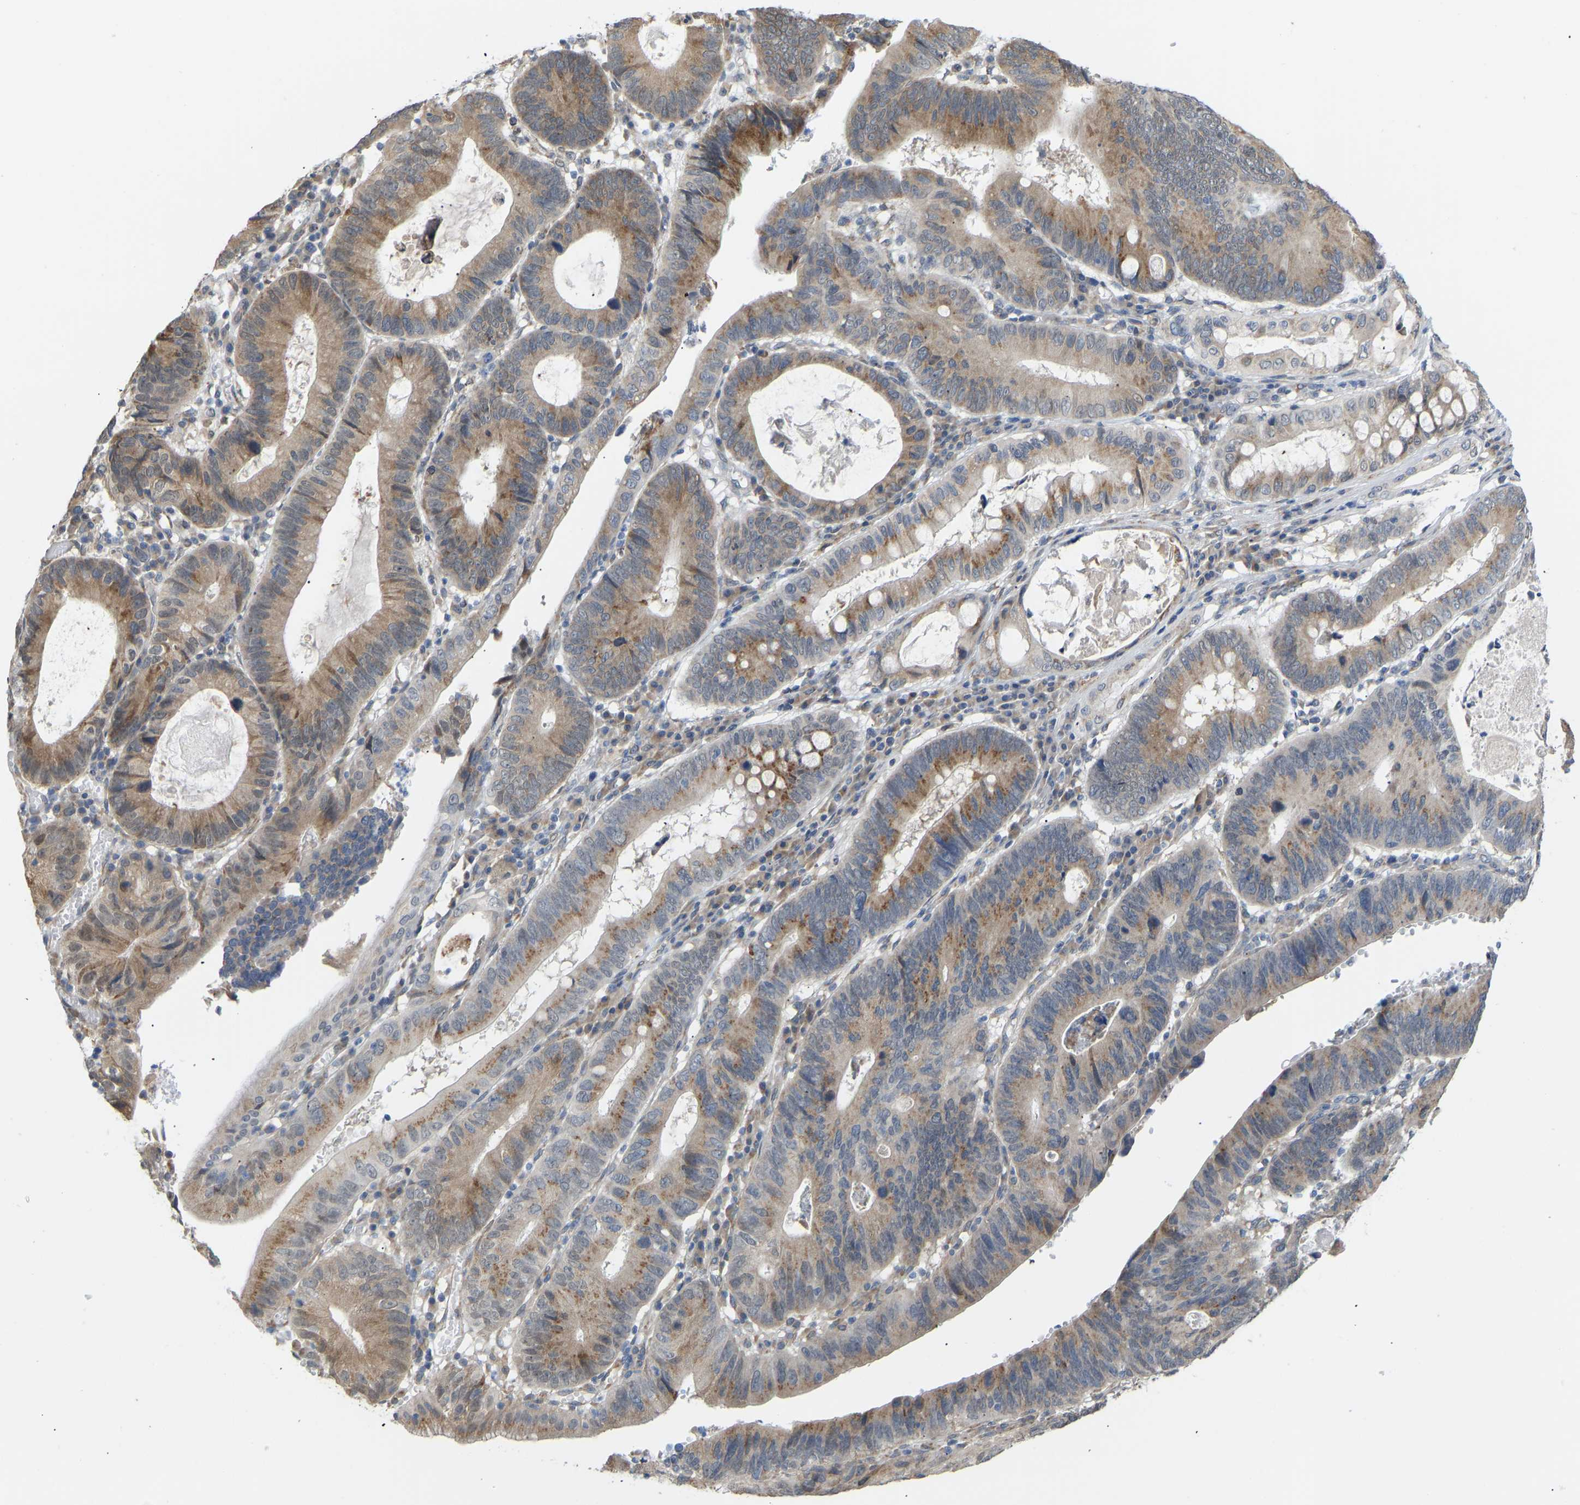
{"staining": {"intensity": "moderate", "quantity": ">75%", "location": "cytoplasmic/membranous"}, "tissue": "stomach cancer", "cell_type": "Tumor cells", "image_type": "cancer", "snomed": [{"axis": "morphology", "description": "Adenocarcinoma, NOS"}, {"axis": "topography", "description": "Stomach"}], "caption": "DAB (3,3'-diaminobenzidine) immunohistochemical staining of human stomach cancer (adenocarcinoma) displays moderate cytoplasmic/membranous protein expression in approximately >75% of tumor cells.", "gene": "BEND3", "patient": {"sex": "male", "age": 59}}